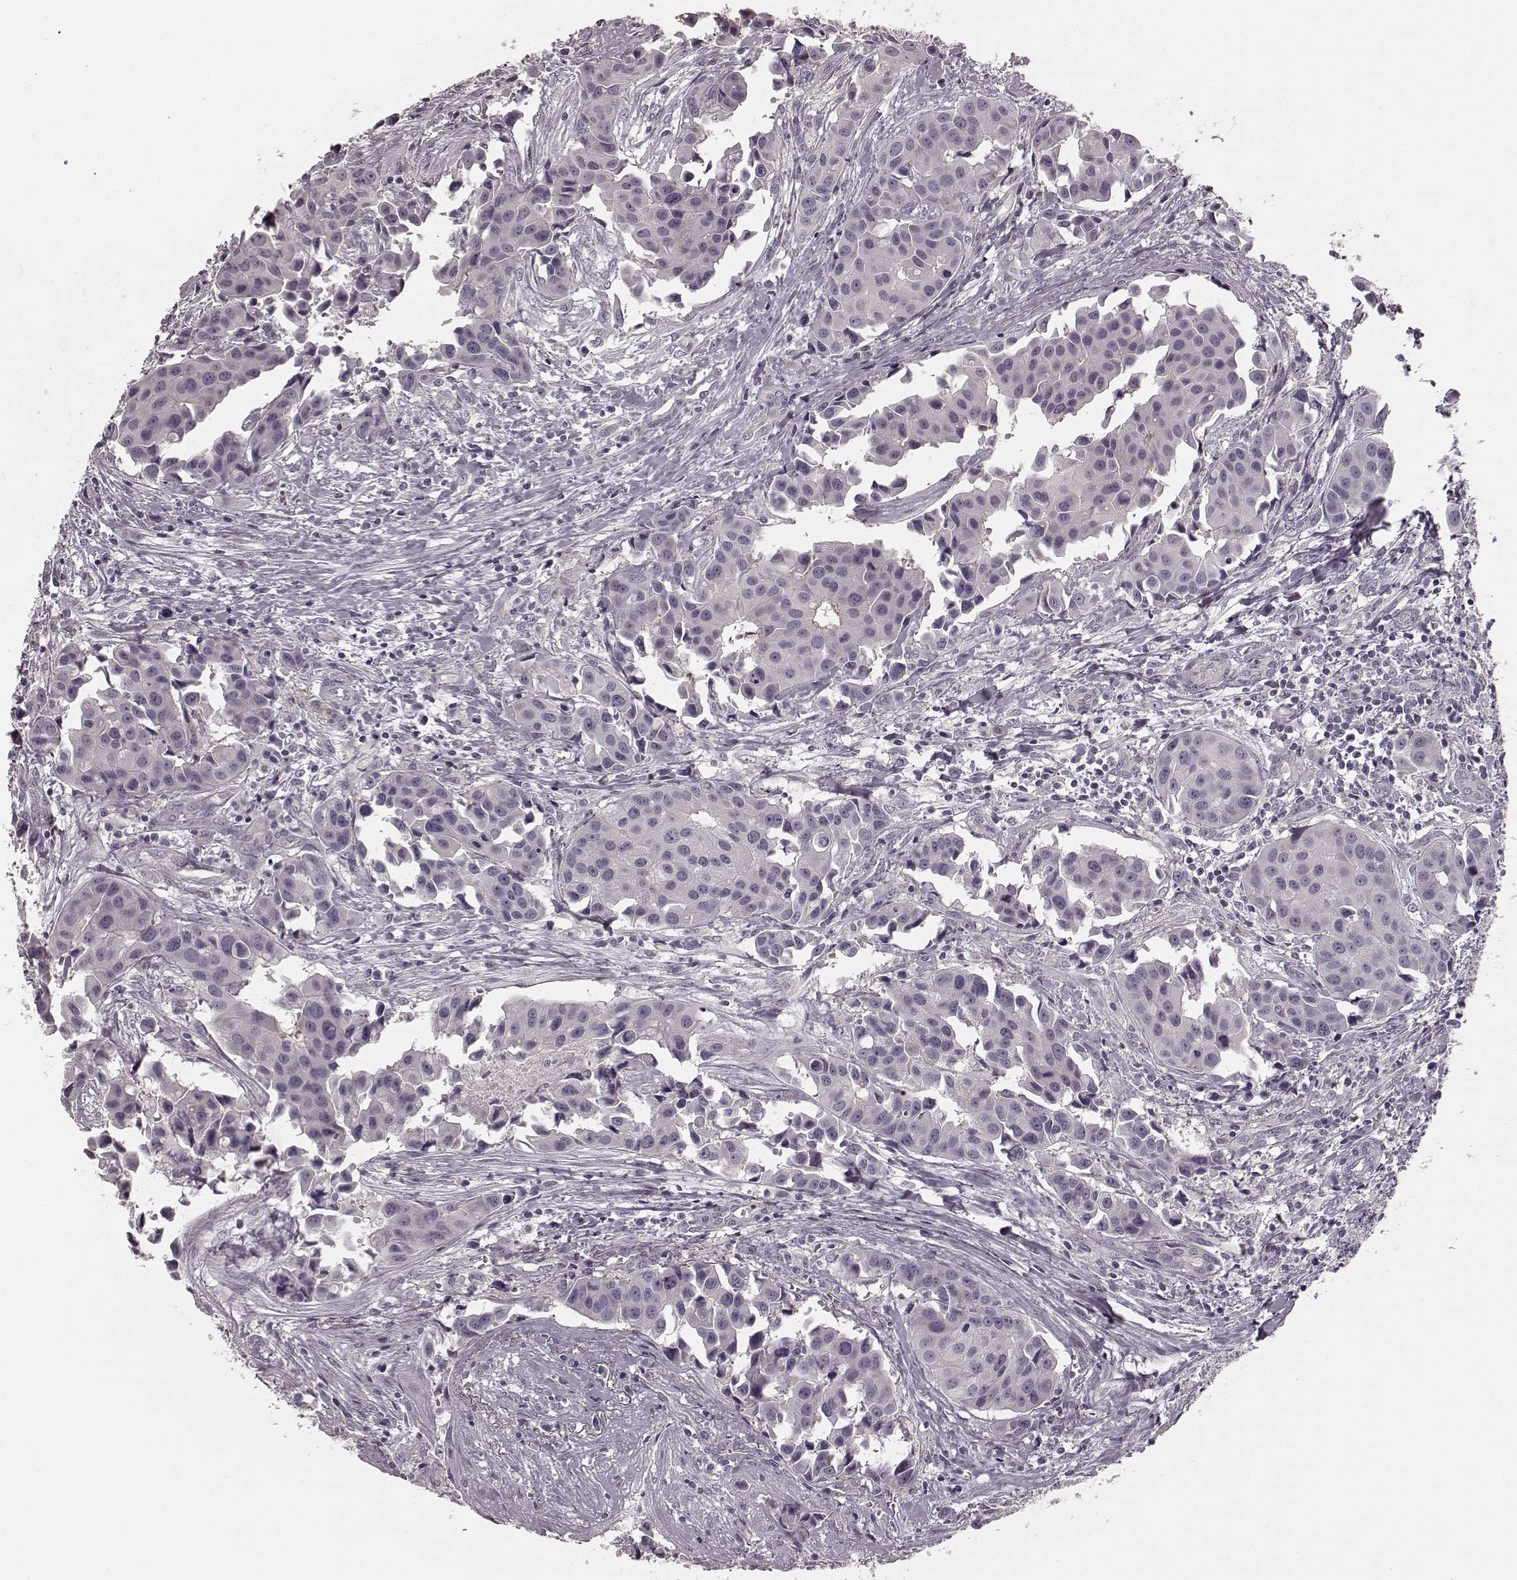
{"staining": {"intensity": "negative", "quantity": "none", "location": "none"}, "tissue": "head and neck cancer", "cell_type": "Tumor cells", "image_type": "cancer", "snomed": [{"axis": "morphology", "description": "Adenocarcinoma, NOS"}, {"axis": "topography", "description": "Head-Neck"}], "caption": "Tumor cells show no significant expression in head and neck adenocarcinoma. (Stains: DAB immunohistochemistry (IHC) with hematoxylin counter stain, Microscopy: brightfield microscopy at high magnification).", "gene": "PRKCE", "patient": {"sex": "male", "age": 76}}